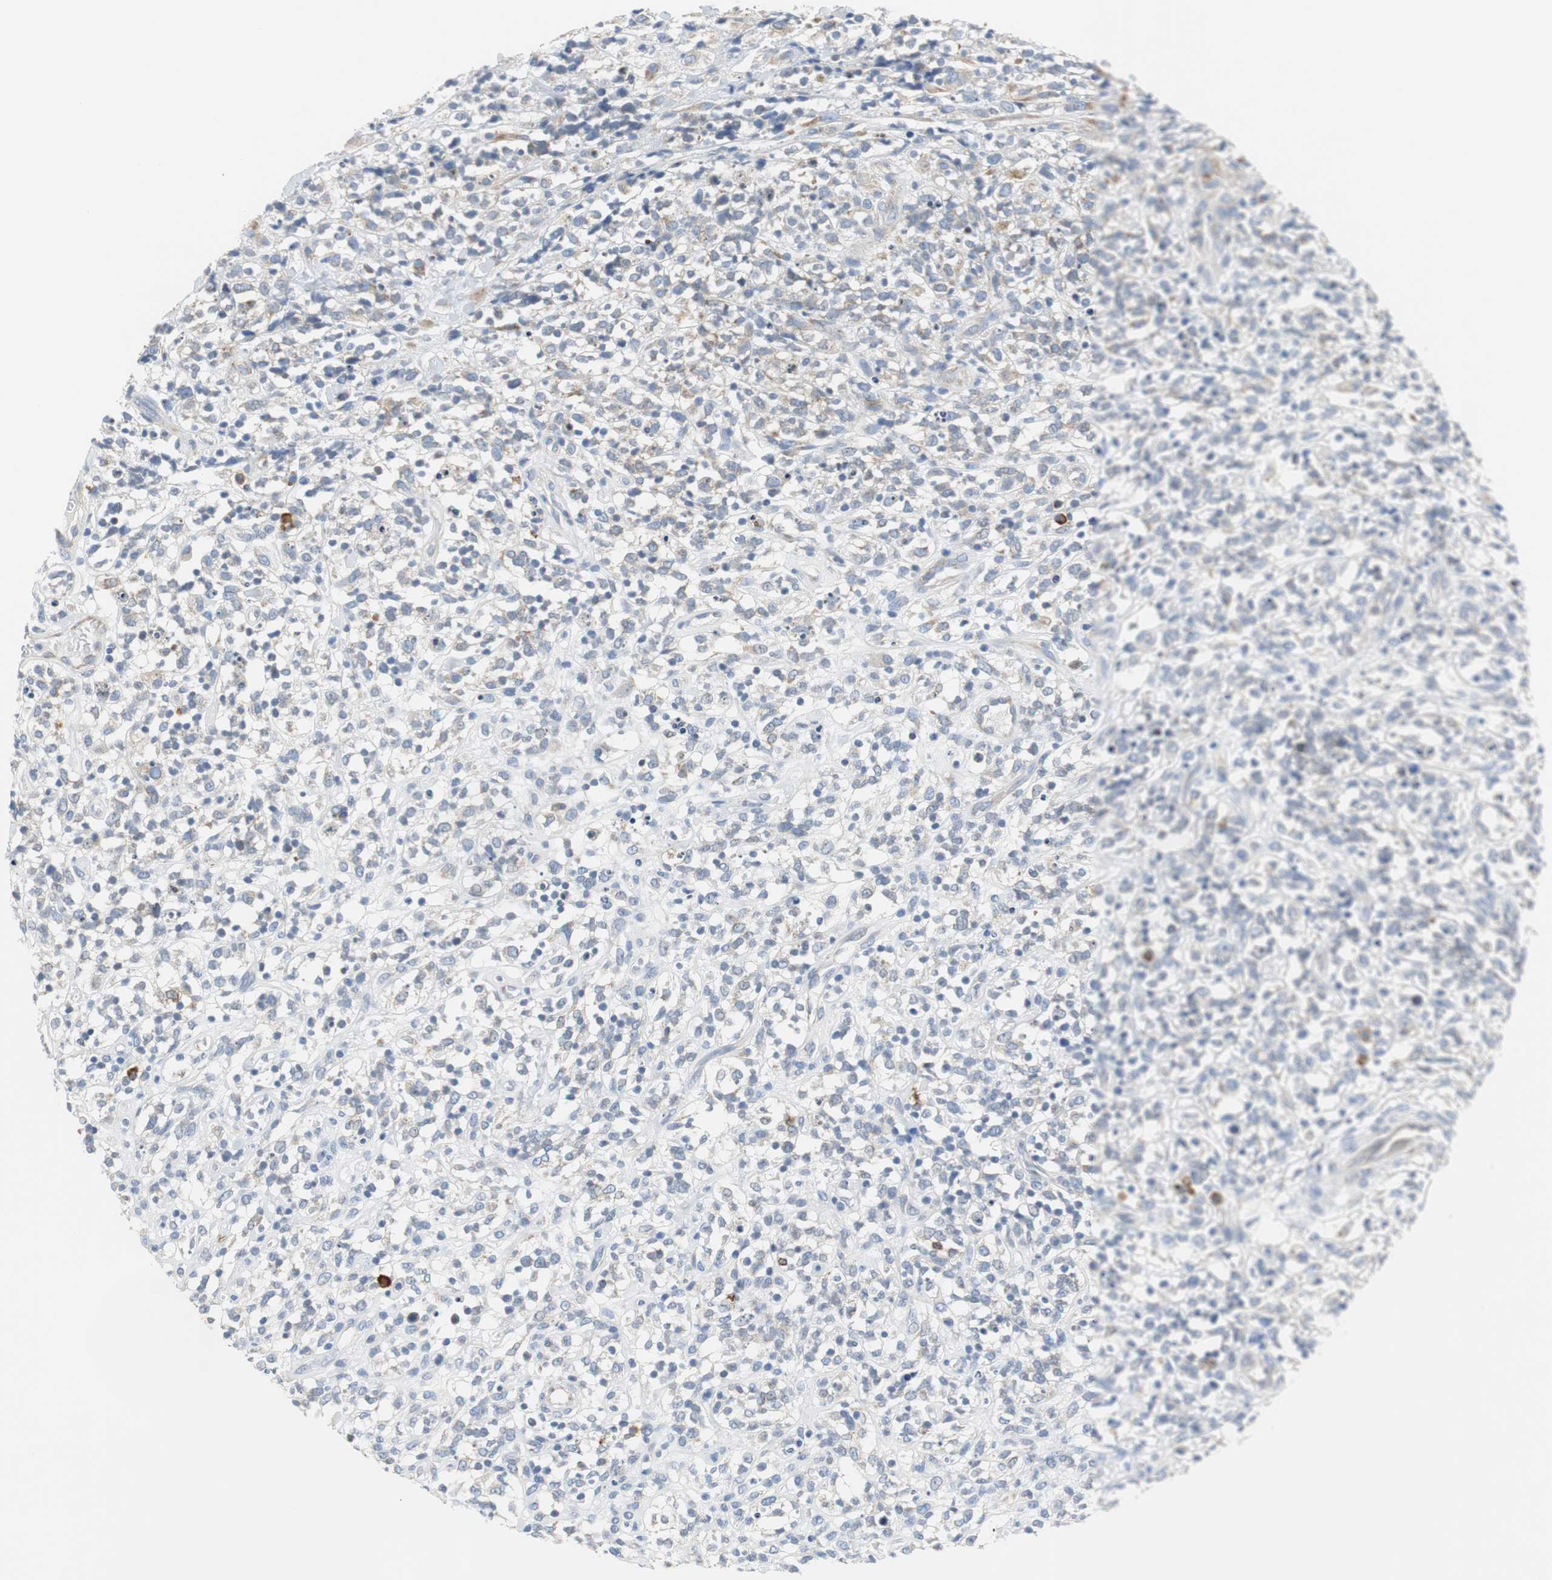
{"staining": {"intensity": "weak", "quantity": "25%-75%", "location": "cytoplasmic/membranous"}, "tissue": "lymphoma", "cell_type": "Tumor cells", "image_type": "cancer", "snomed": [{"axis": "morphology", "description": "Malignant lymphoma, non-Hodgkin's type, High grade"}, {"axis": "topography", "description": "Lymph node"}], "caption": "There is low levels of weak cytoplasmic/membranous expression in tumor cells of lymphoma, as demonstrated by immunohistochemical staining (brown color).", "gene": "PDIA4", "patient": {"sex": "female", "age": 73}}